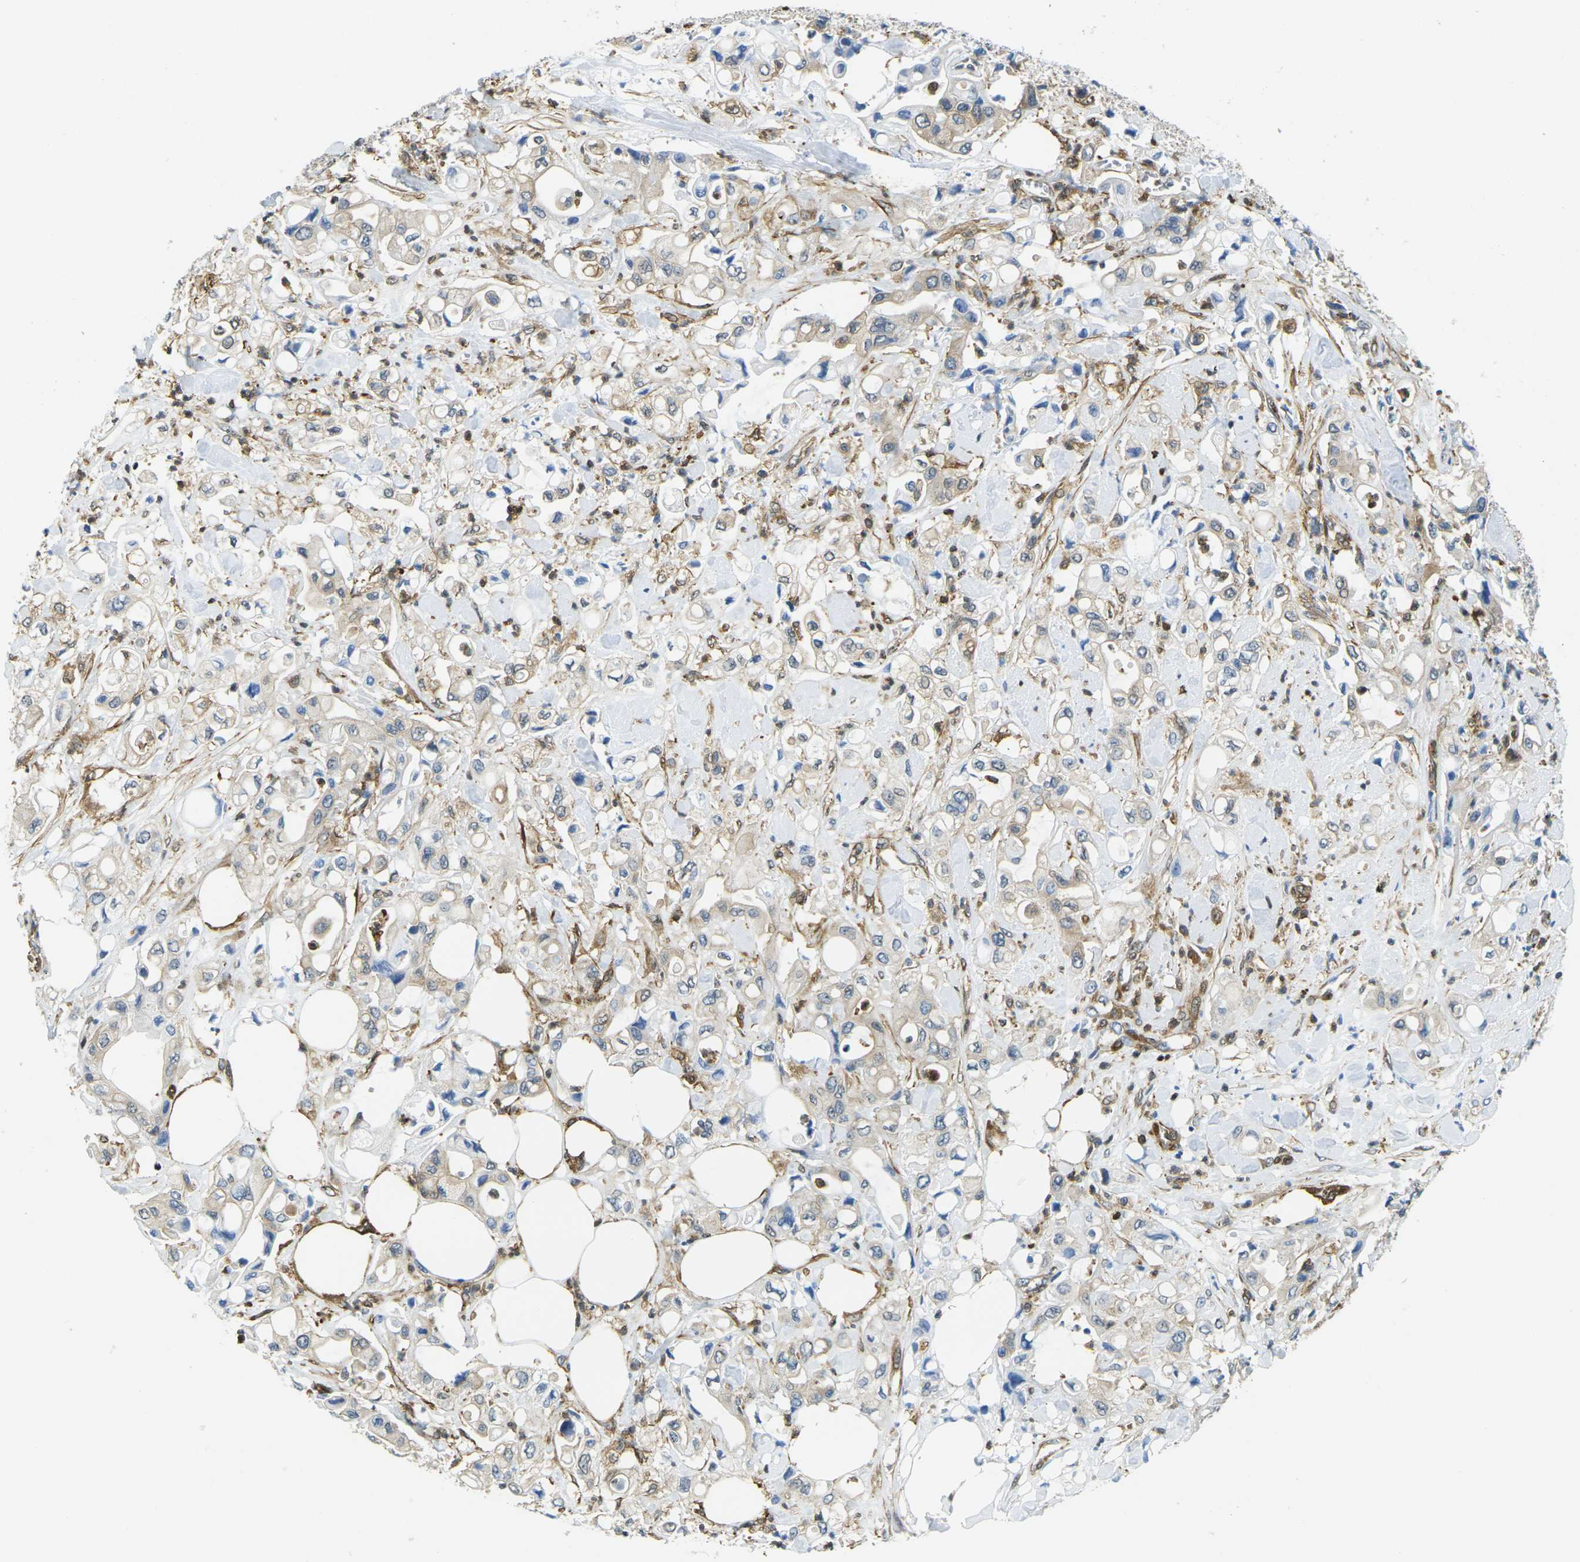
{"staining": {"intensity": "weak", "quantity": "<25%", "location": "cytoplasmic/membranous"}, "tissue": "pancreatic cancer", "cell_type": "Tumor cells", "image_type": "cancer", "snomed": [{"axis": "morphology", "description": "Adenocarcinoma, NOS"}, {"axis": "topography", "description": "Pancreas"}], "caption": "Histopathology image shows no protein positivity in tumor cells of adenocarcinoma (pancreatic) tissue.", "gene": "LASP1", "patient": {"sex": "male", "age": 70}}